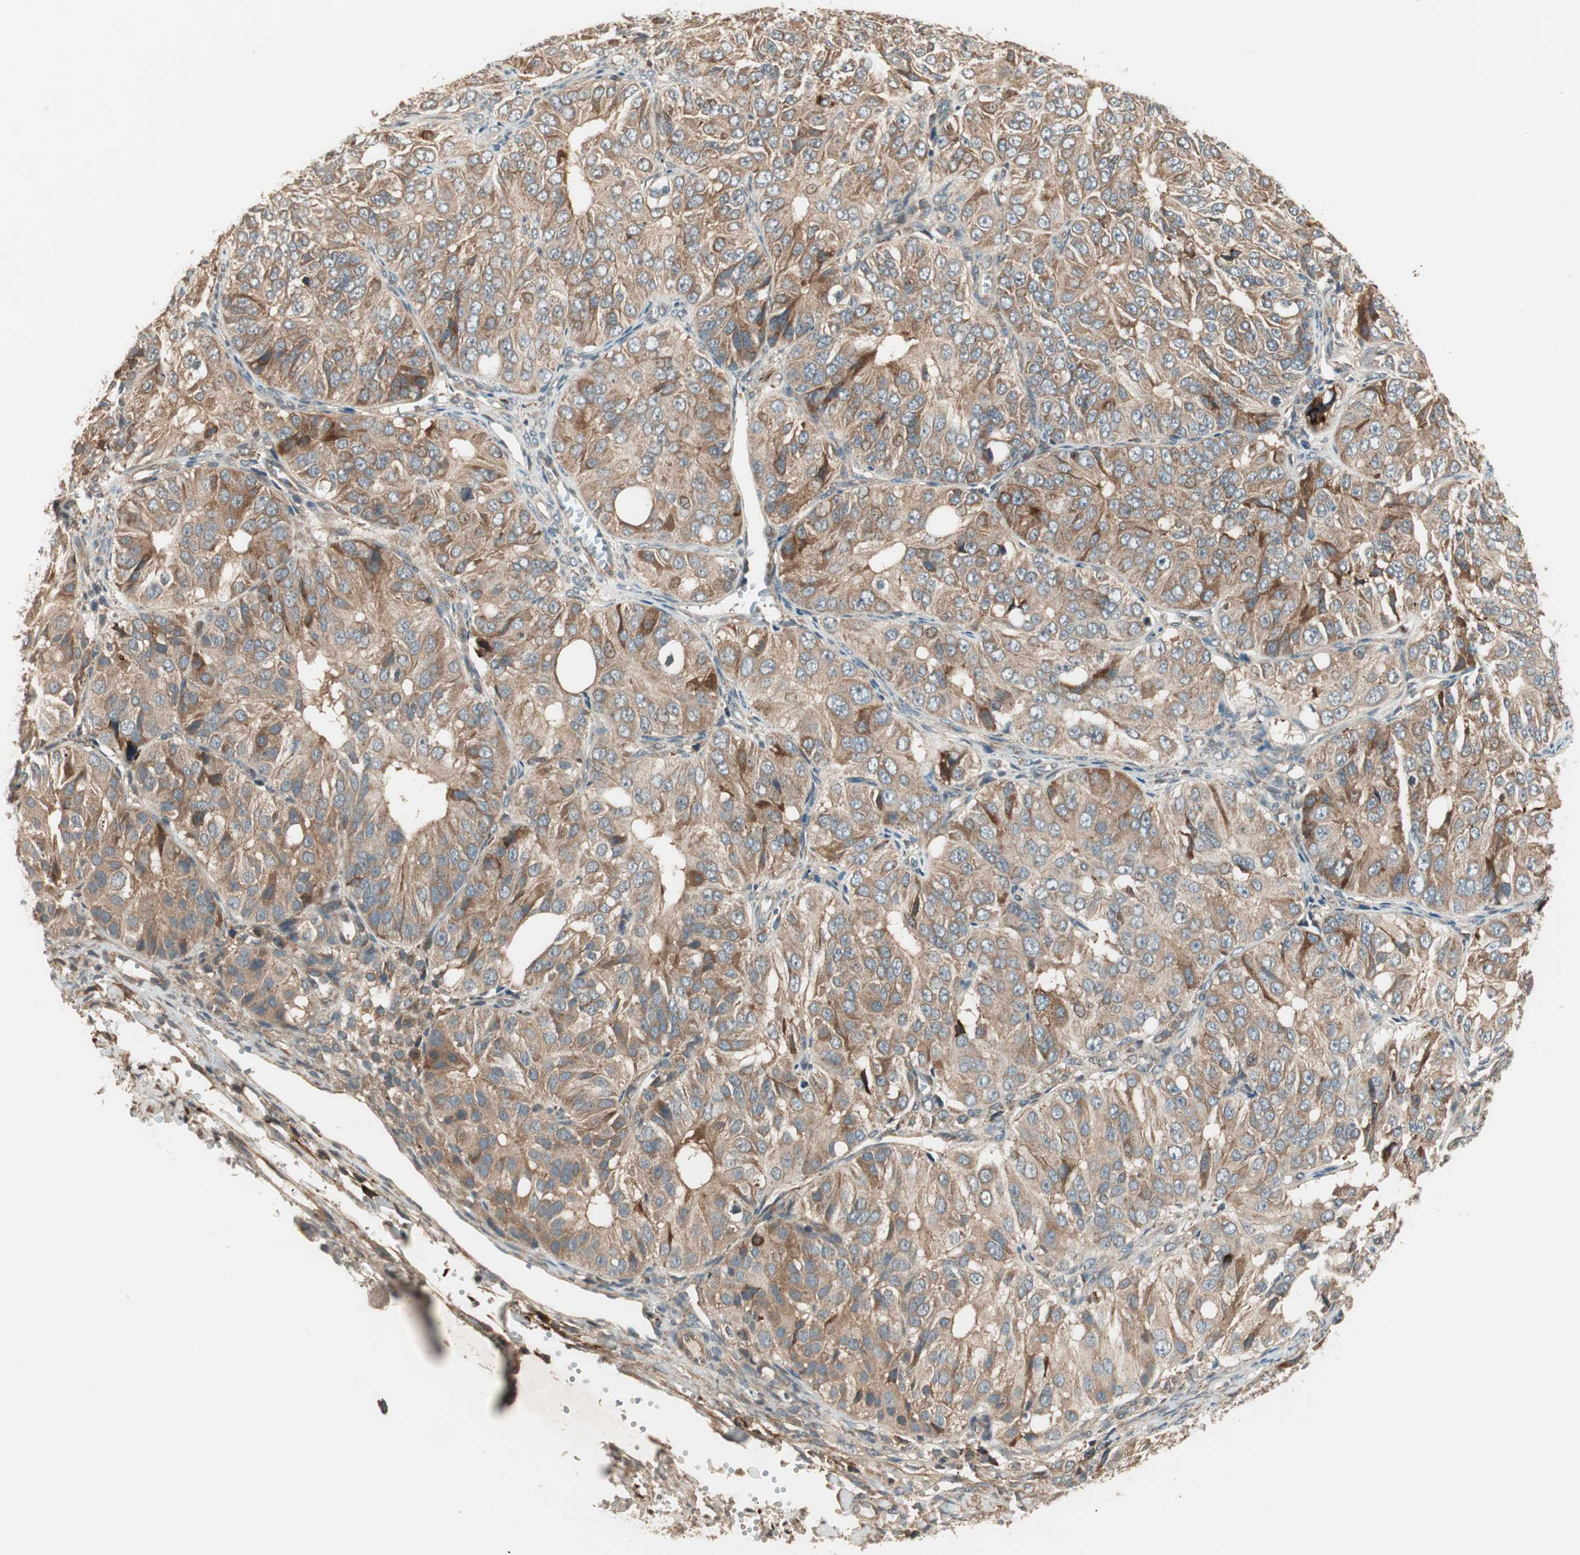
{"staining": {"intensity": "moderate", "quantity": ">75%", "location": "cytoplasmic/membranous"}, "tissue": "ovarian cancer", "cell_type": "Tumor cells", "image_type": "cancer", "snomed": [{"axis": "morphology", "description": "Carcinoma, endometroid"}, {"axis": "topography", "description": "Ovary"}], "caption": "Endometroid carcinoma (ovarian) tissue displays moderate cytoplasmic/membranous expression in approximately >75% of tumor cells", "gene": "SFRP1", "patient": {"sex": "female", "age": 51}}